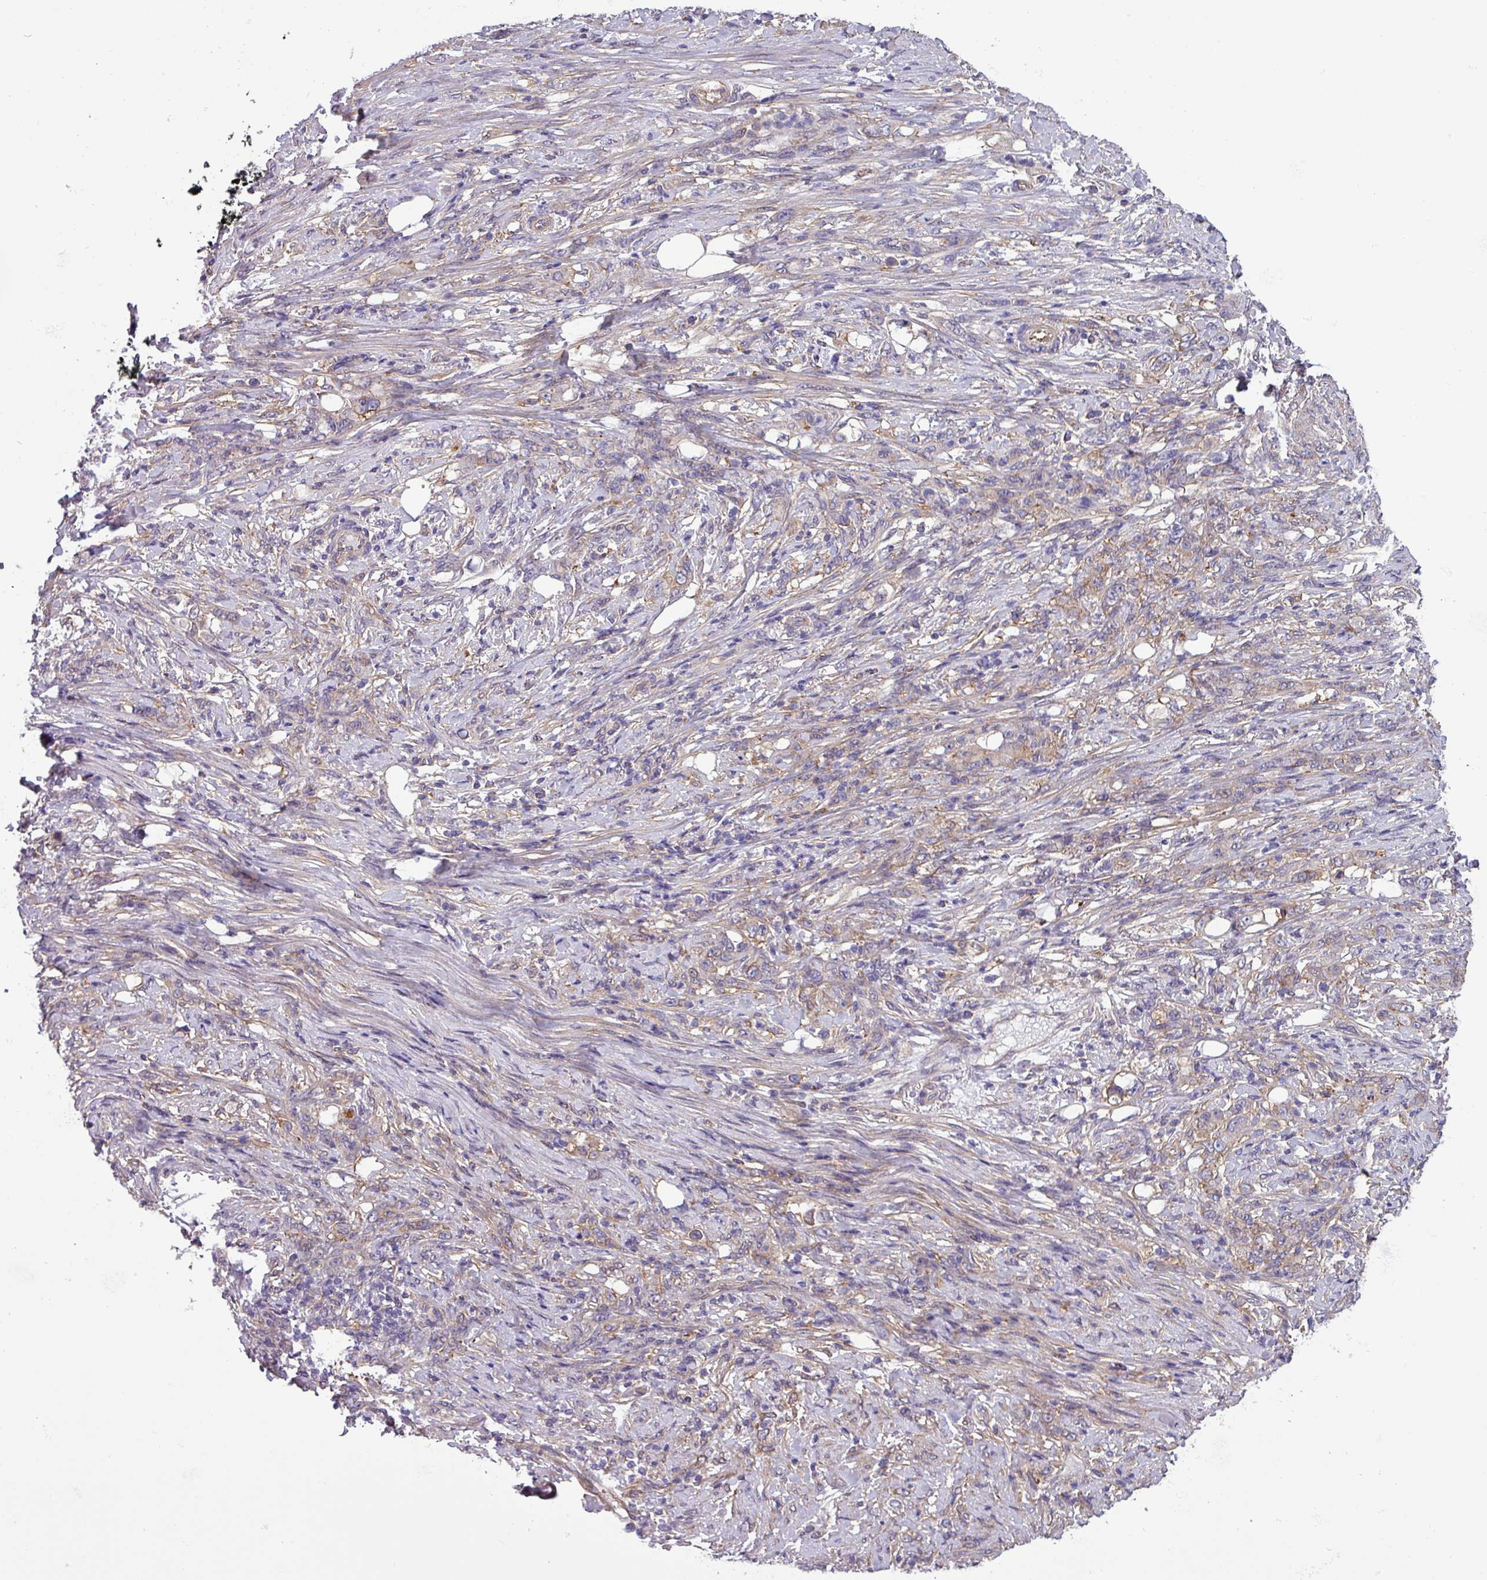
{"staining": {"intensity": "weak", "quantity": "25%-75%", "location": "cytoplasmic/membranous"}, "tissue": "stomach cancer", "cell_type": "Tumor cells", "image_type": "cancer", "snomed": [{"axis": "morphology", "description": "Adenocarcinoma, NOS"}, {"axis": "topography", "description": "Stomach"}], "caption": "Immunohistochemistry (IHC) staining of stomach cancer, which demonstrates low levels of weak cytoplasmic/membranous staining in about 25%-75% of tumor cells indicating weak cytoplasmic/membranous protein staining. The staining was performed using DAB (brown) for protein detection and nuclei were counterstained in hematoxylin (blue).", "gene": "SLC23A2", "patient": {"sex": "female", "age": 79}}